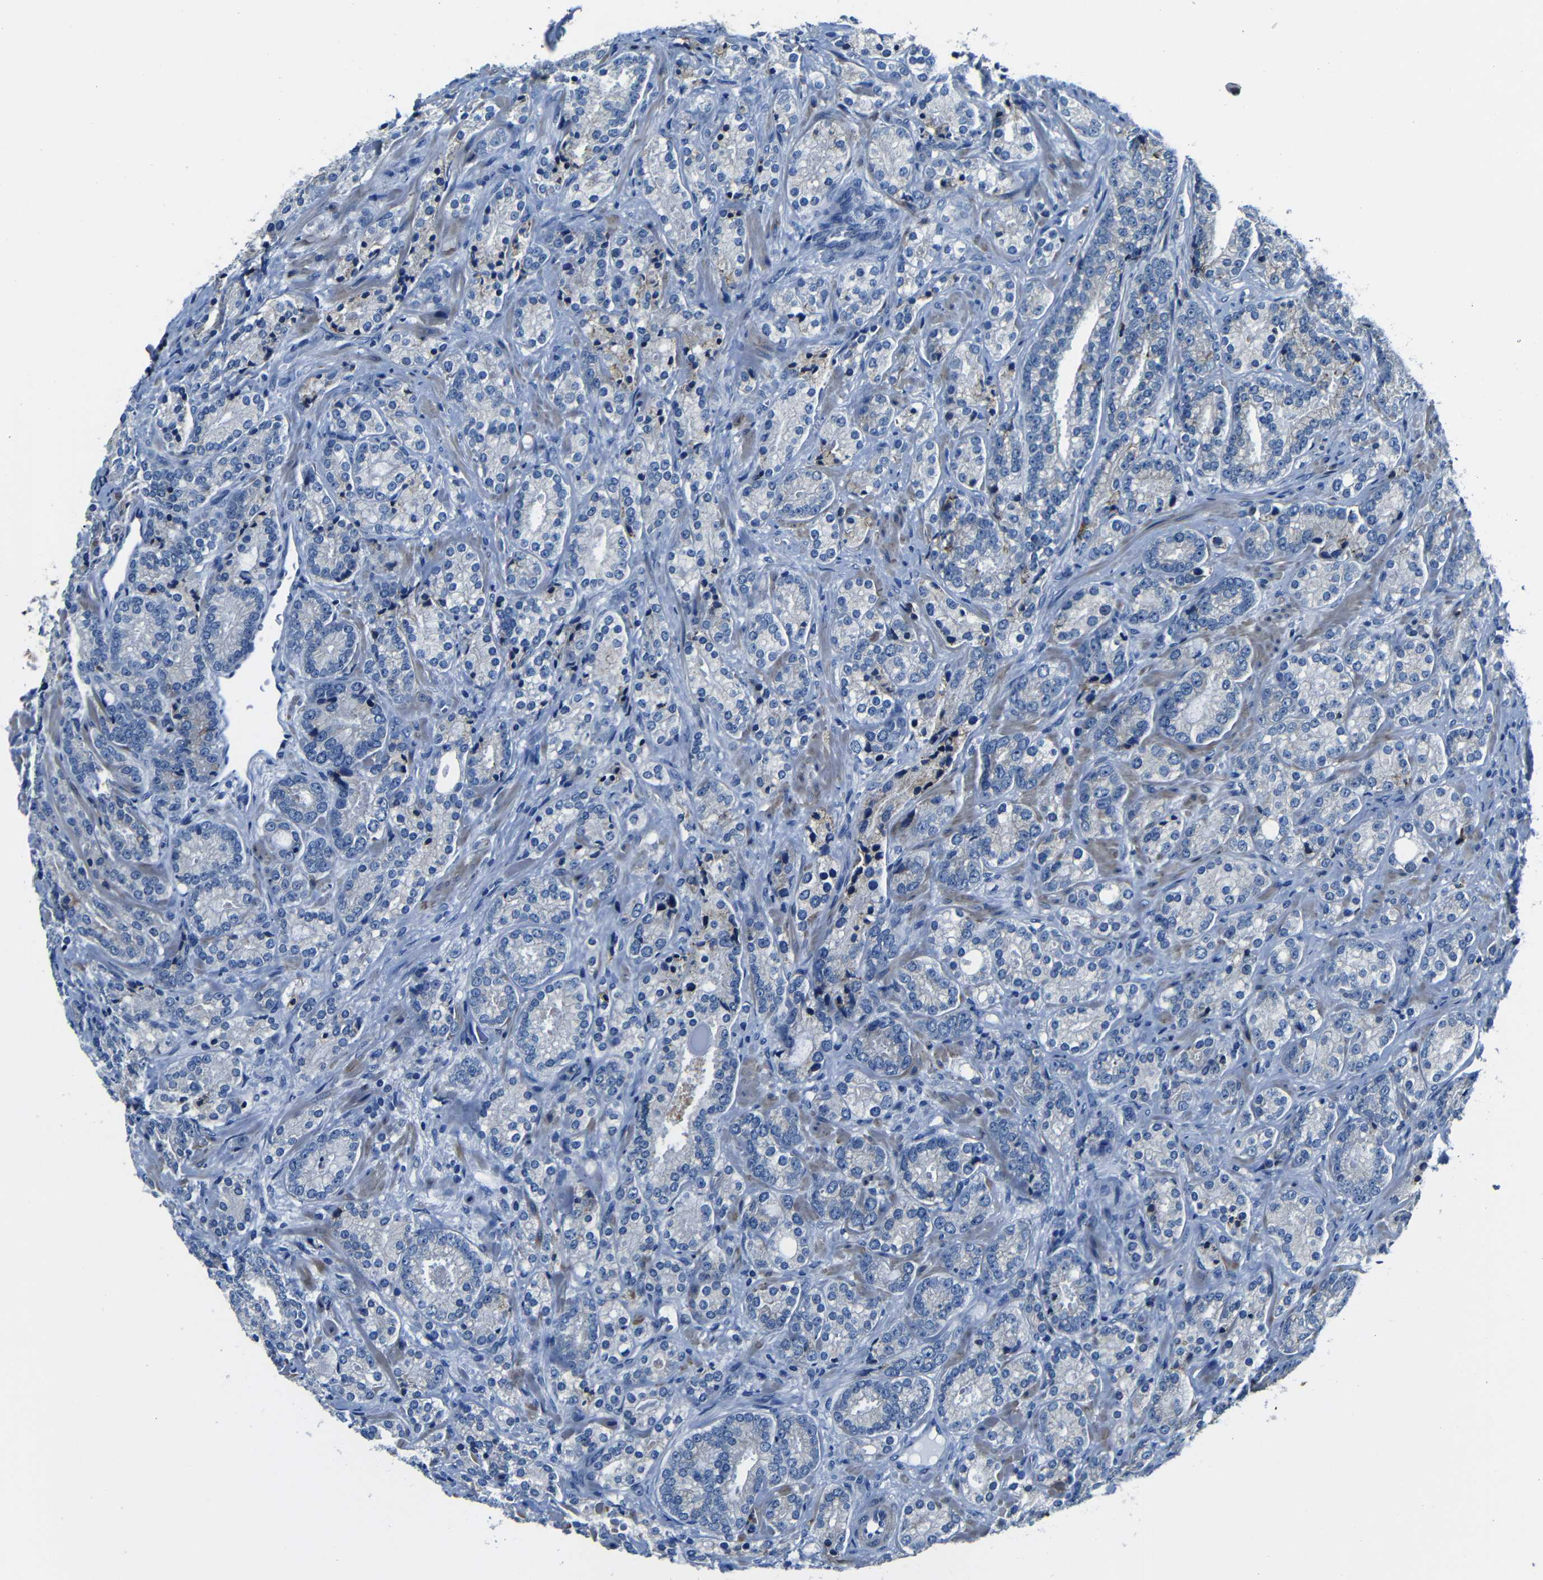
{"staining": {"intensity": "negative", "quantity": "none", "location": "none"}, "tissue": "prostate cancer", "cell_type": "Tumor cells", "image_type": "cancer", "snomed": [{"axis": "morphology", "description": "Adenocarcinoma, High grade"}, {"axis": "topography", "description": "Prostate"}], "caption": "Immunohistochemical staining of prostate cancer (adenocarcinoma (high-grade)) displays no significant staining in tumor cells.", "gene": "TNFAIP1", "patient": {"sex": "male", "age": 61}}